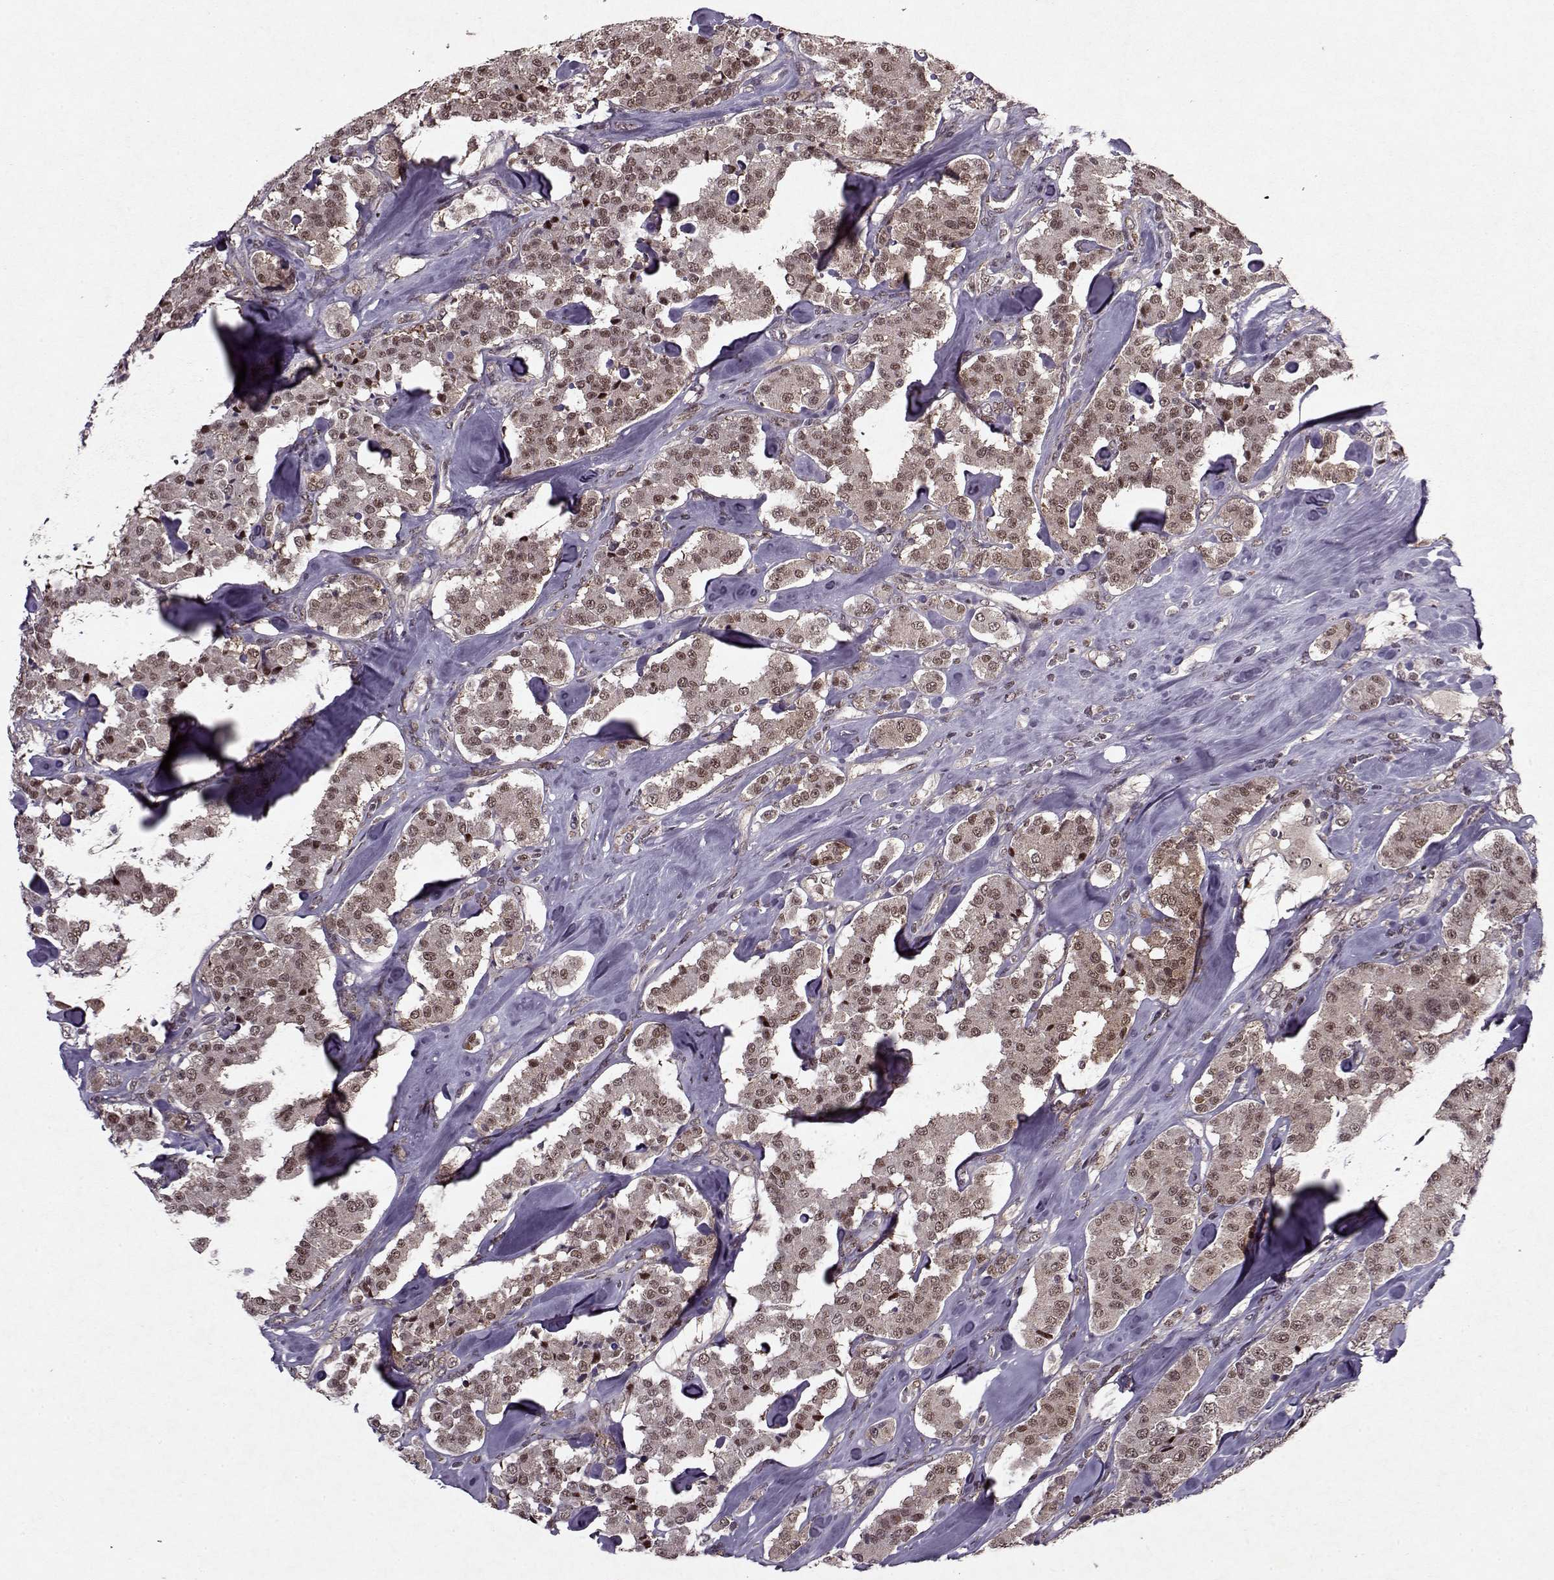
{"staining": {"intensity": "weak", "quantity": ">75%", "location": "nuclear"}, "tissue": "carcinoid", "cell_type": "Tumor cells", "image_type": "cancer", "snomed": [{"axis": "morphology", "description": "Carcinoid, malignant, NOS"}, {"axis": "topography", "description": "Pancreas"}], "caption": "Immunohistochemistry of carcinoid (malignant) shows low levels of weak nuclear positivity in about >75% of tumor cells.", "gene": "PSMA7", "patient": {"sex": "male", "age": 41}}